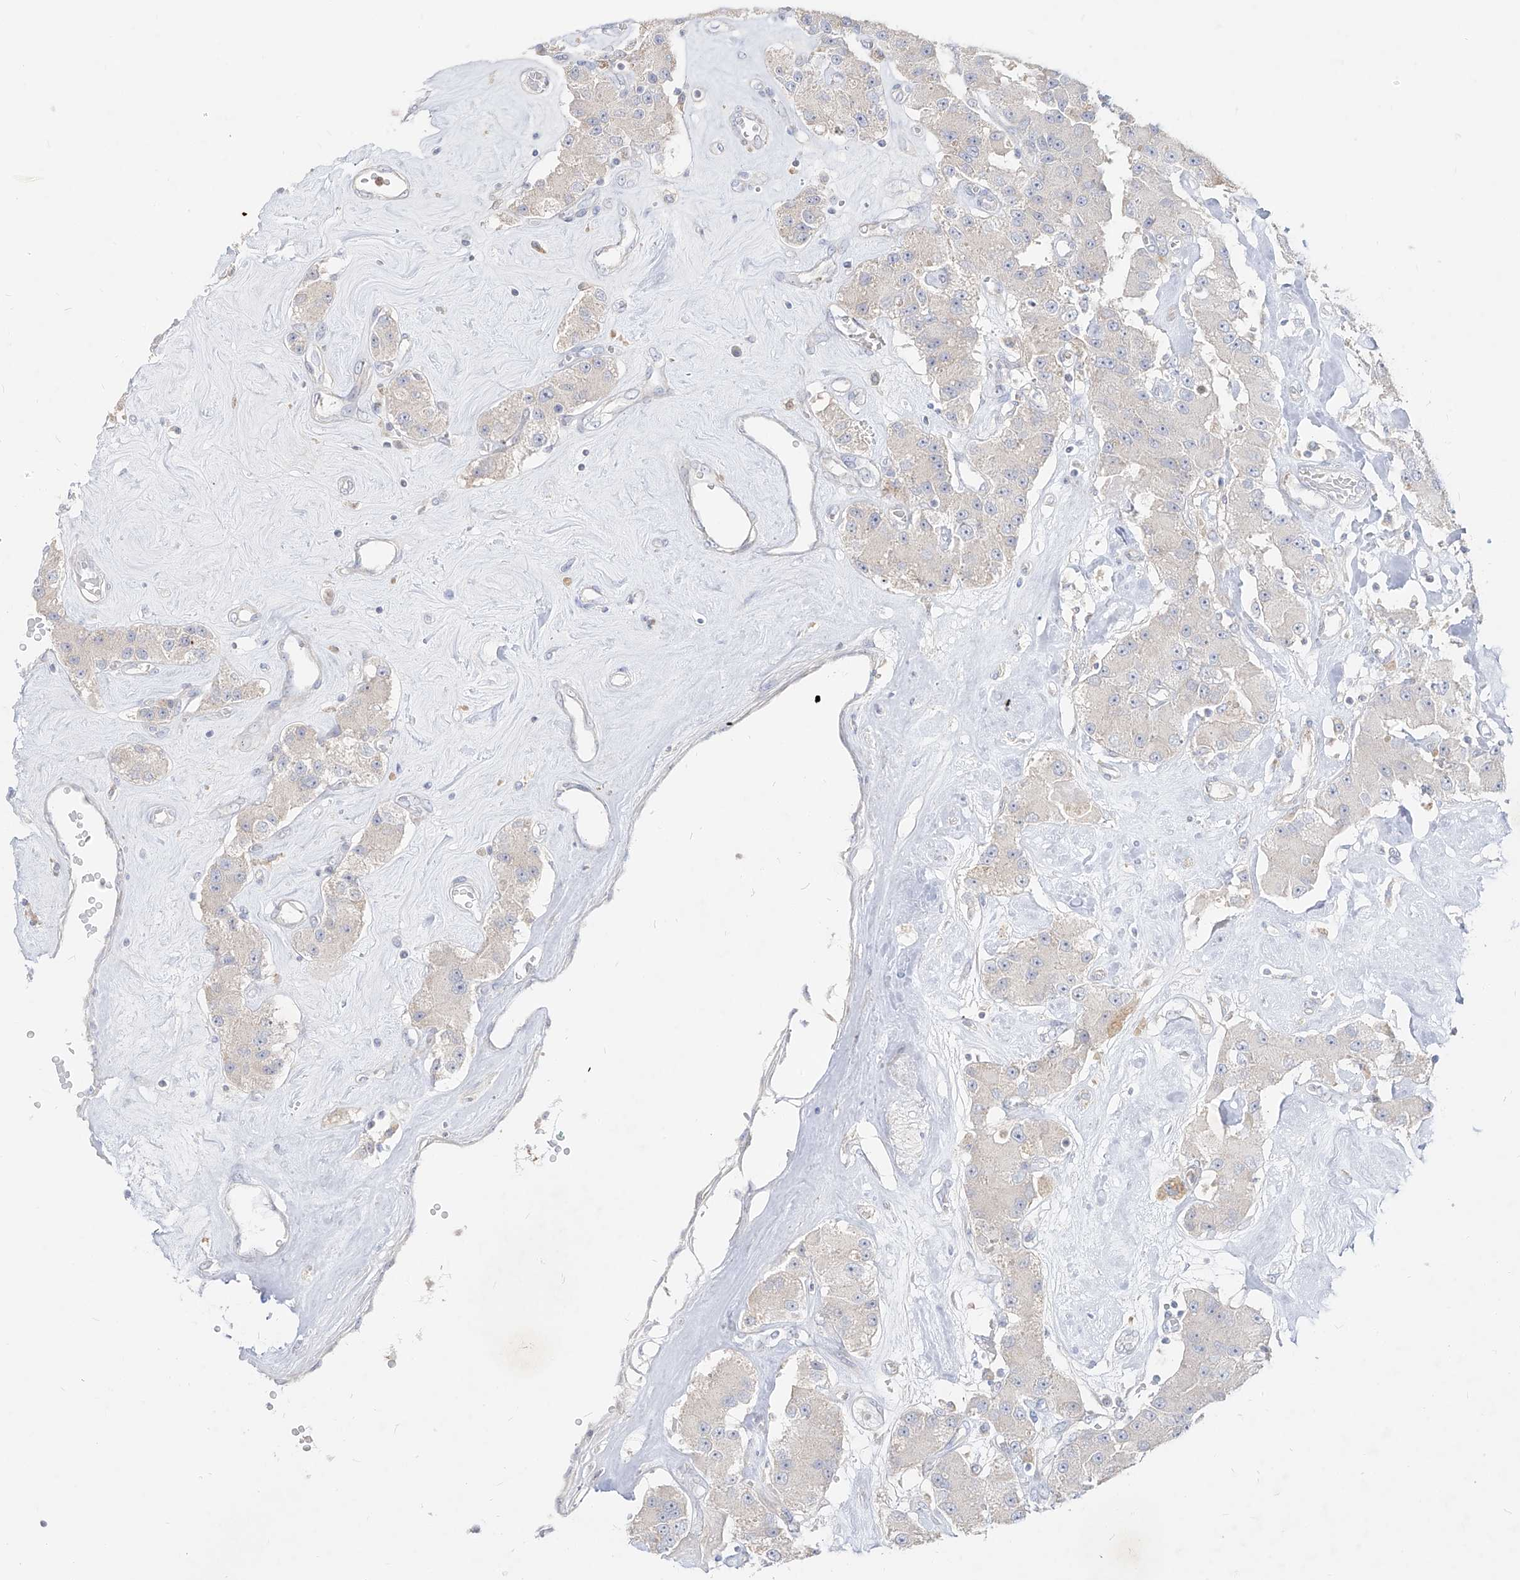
{"staining": {"intensity": "negative", "quantity": "none", "location": "none"}, "tissue": "carcinoid", "cell_type": "Tumor cells", "image_type": "cancer", "snomed": [{"axis": "morphology", "description": "Carcinoid, malignant, NOS"}, {"axis": "topography", "description": "Pancreas"}], "caption": "The micrograph reveals no significant expression in tumor cells of carcinoid.", "gene": "RBFOX3", "patient": {"sex": "male", "age": 41}}